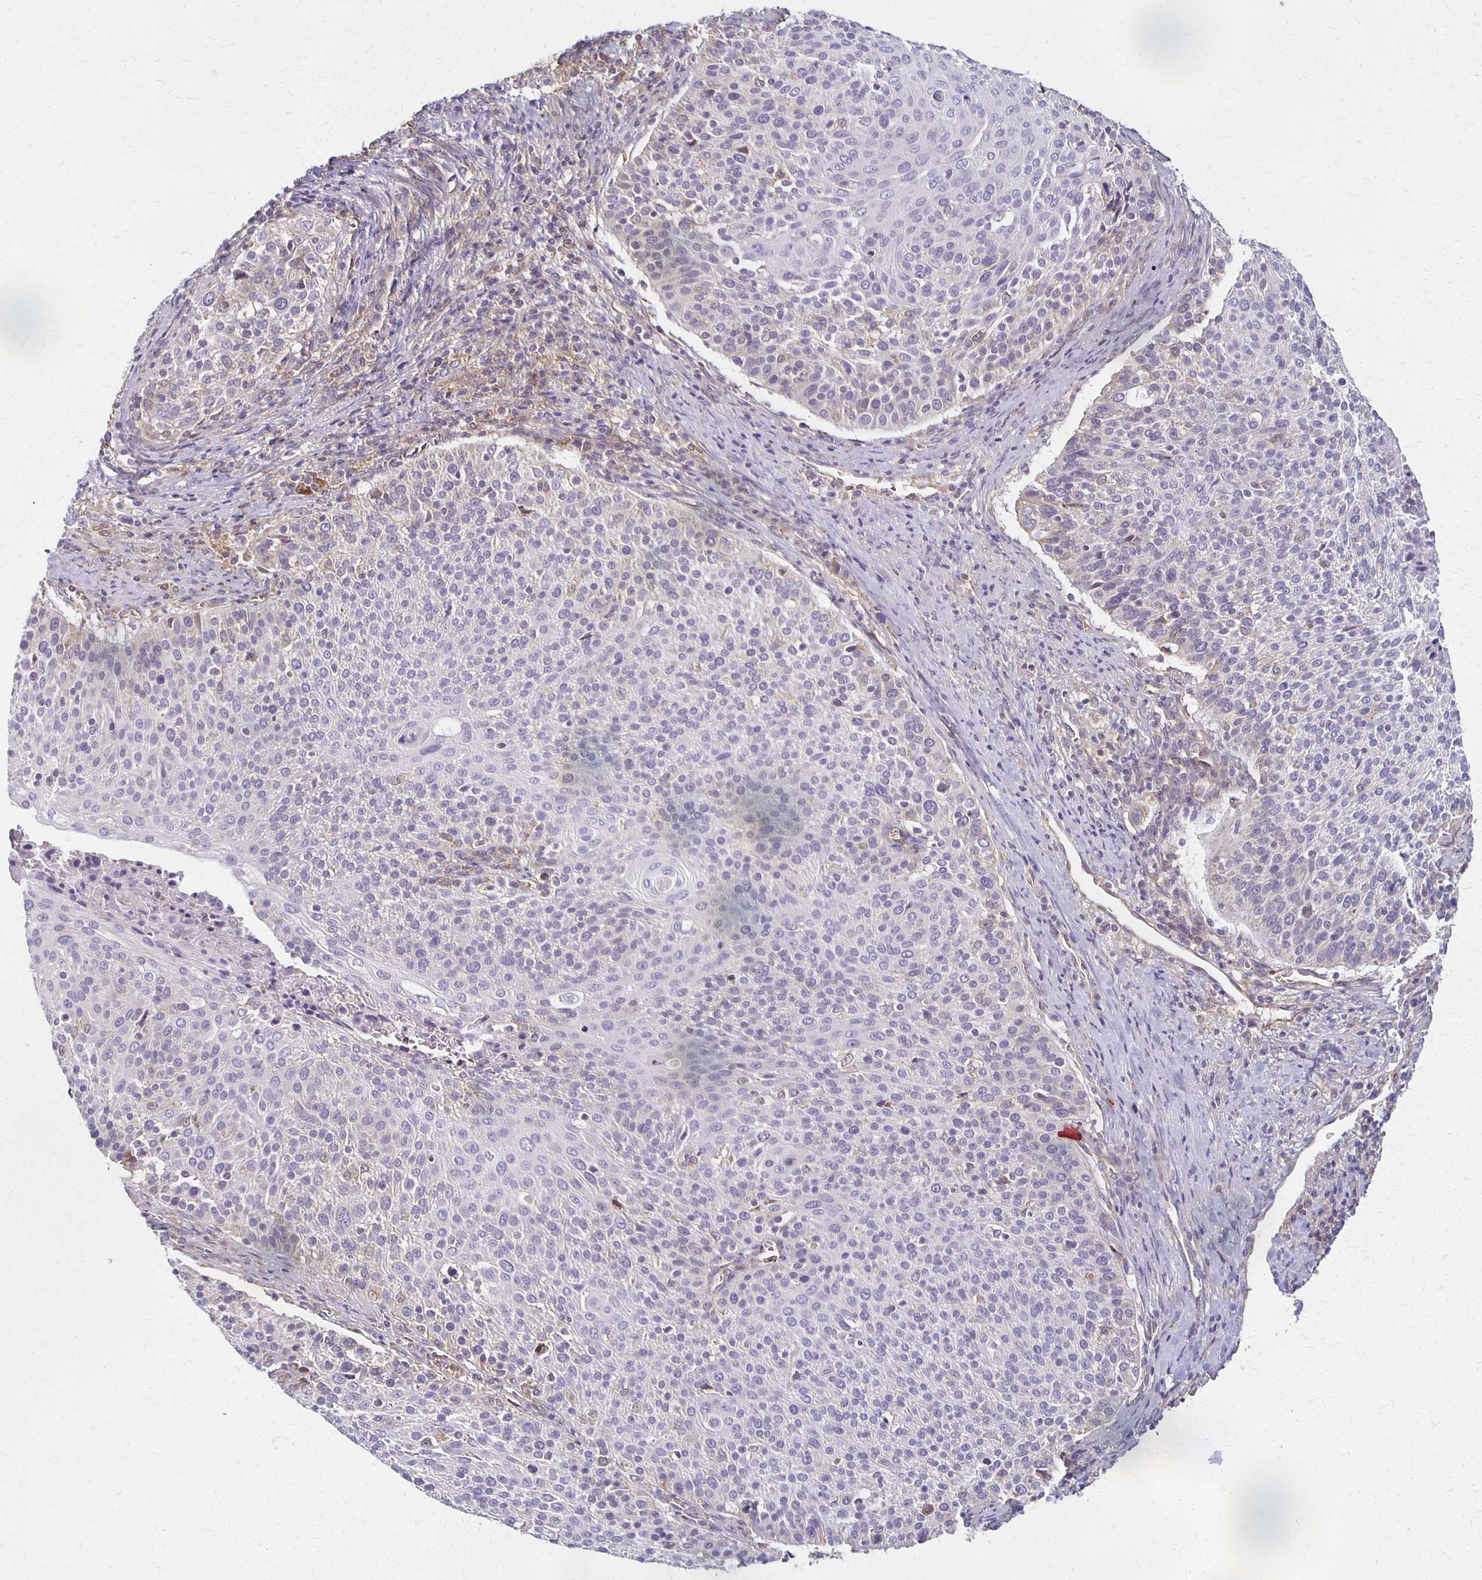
{"staining": {"intensity": "negative", "quantity": "none", "location": "none"}, "tissue": "cervical cancer", "cell_type": "Tumor cells", "image_type": "cancer", "snomed": [{"axis": "morphology", "description": "Squamous cell carcinoma, NOS"}, {"axis": "topography", "description": "Cervix"}], "caption": "Image shows no protein positivity in tumor cells of cervical cancer tissue. Brightfield microscopy of IHC stained with DAB (brown) and hematoxylin (blue), captured at high magnification.", "gene": "GPX4", "patient": {"sex": "female", "age": 31}}